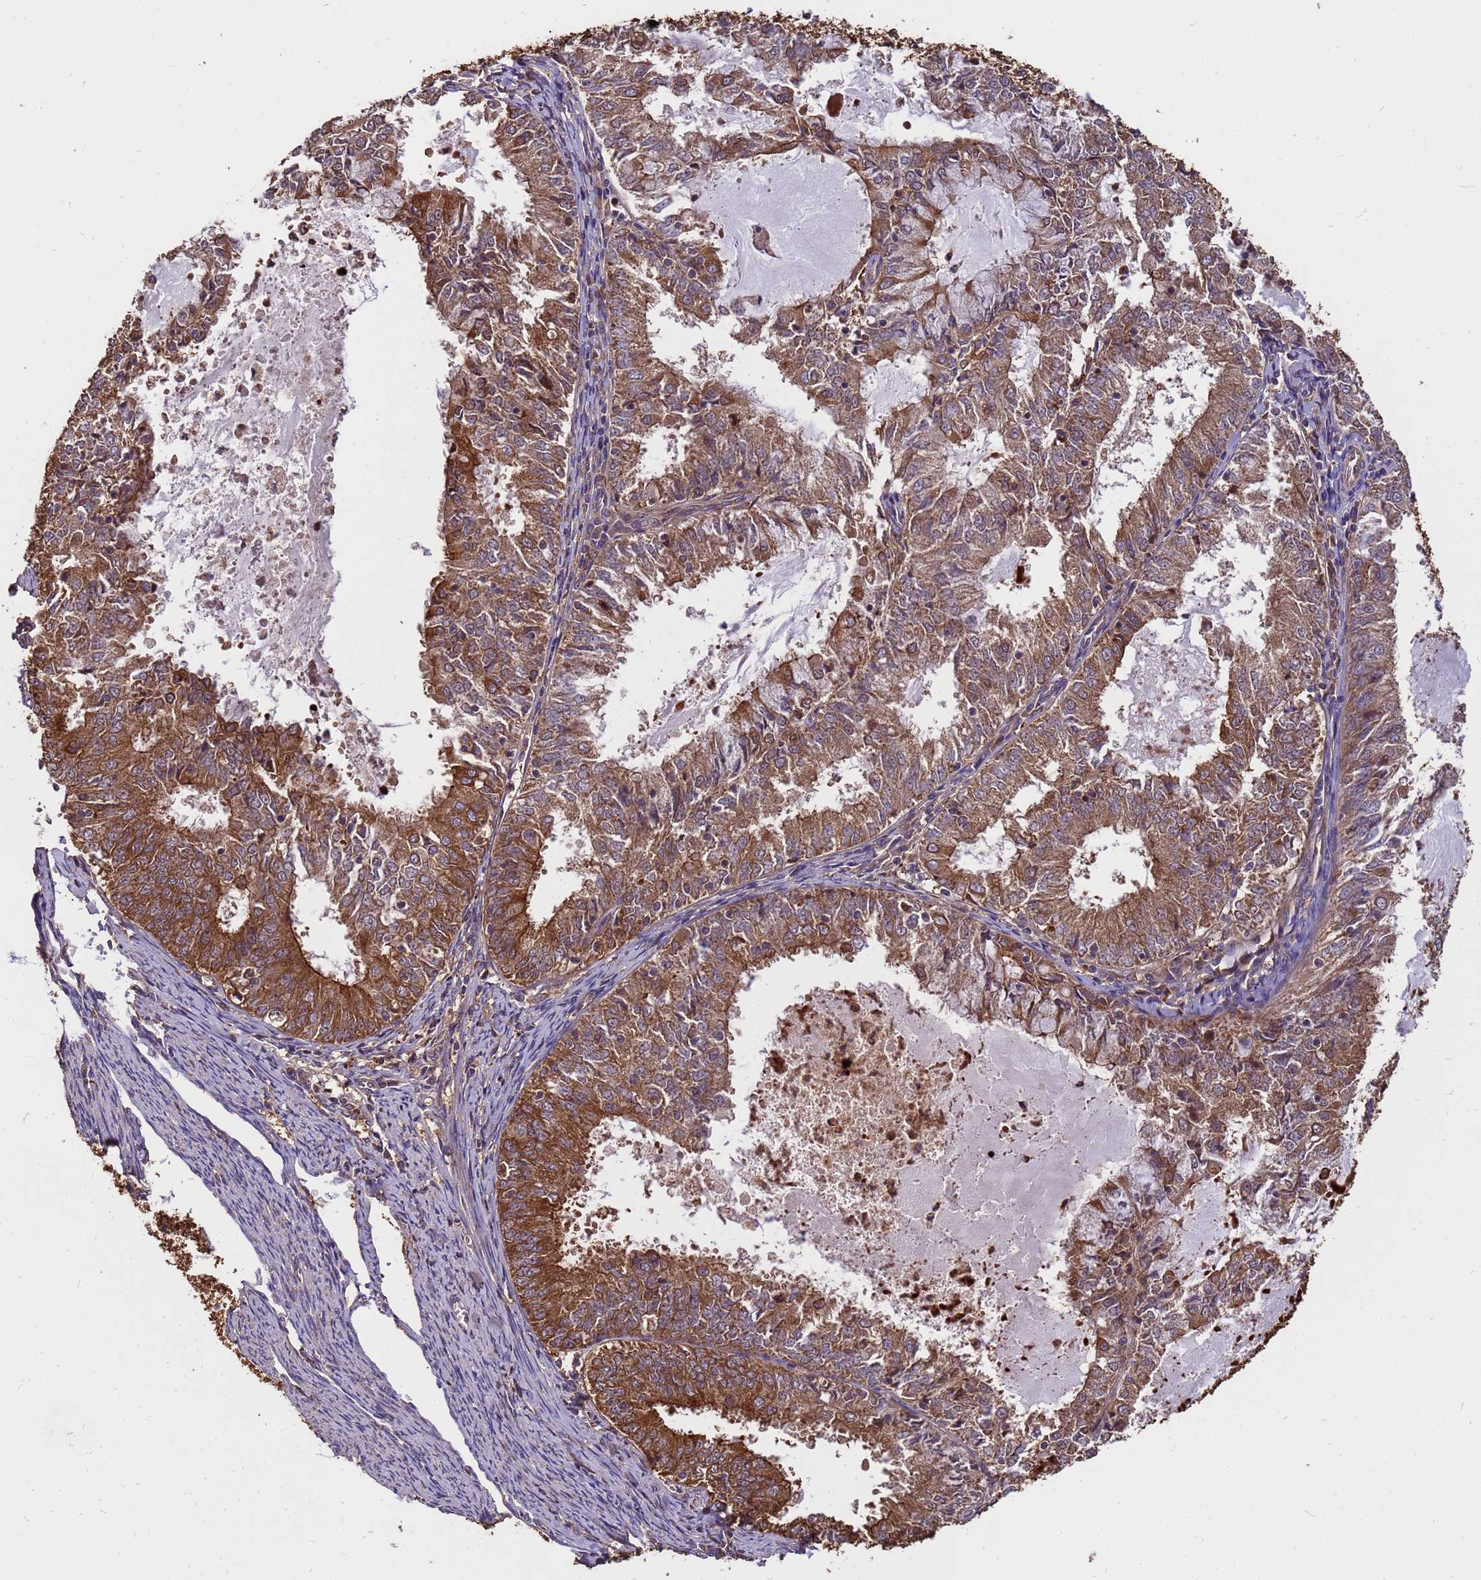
{"staining": {"intensity": "moderate", "quantity": ">75%", "location": "cytoplasmic/membranous"}, "tissue": "endometrial cancer", "cell_type": "Tumor cells", "image_type": "cancer", "snomed": [{"axis": "morphology", "description": "Adenocarcinoma, NOS"}, {"axis": "topography", "description": "Endometrium"}], "caption": "Immunohistochemistry (IHC) histopathology image of human endometrial adenocarcinoma stained for a protein (brown), which shows medium levels of moderate cytoplasmic/membranous staining in approximately >75% of tumor cells.", "gene": "ZNF618", "patient": {"sex": "female", "age": 57}}